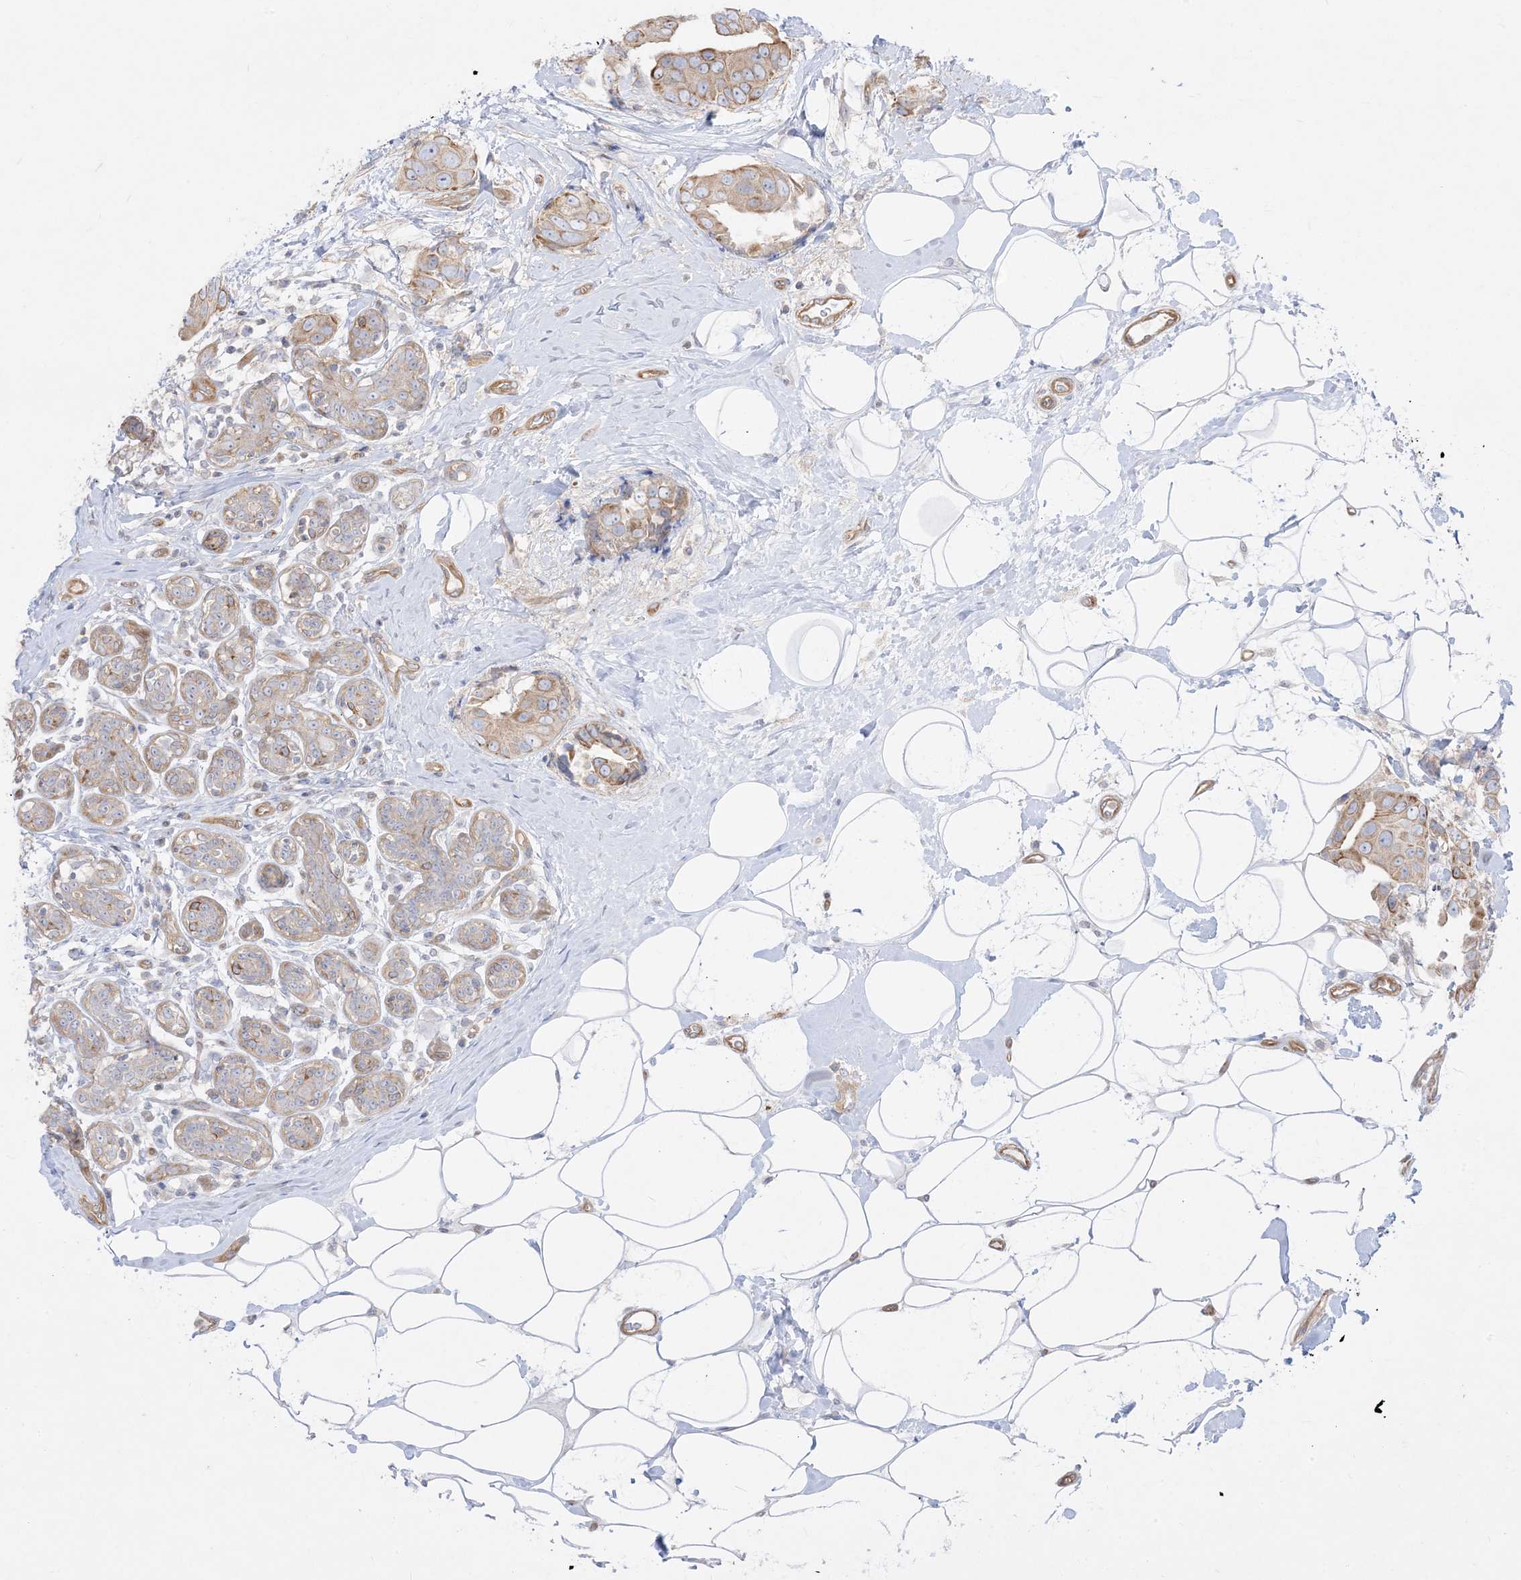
{"staining": {"intensity": "weak", "quantity": "25%-75%", "location": "cytoplasmic/membranous"}, "tissue": "breast cancer", "cell_type": "Tumor cells", "image_type": "cancer", "snomed": [{"axis": "morphology", "description": "Normal tissue, NOS"}, {"axis": "morphology", "description": "Duct carcinoma"}, {"axis": "topography", "description": "Breast"}], "caption": "Immunohistochemical staining of human infiltrating ductal carcinoma (breast) exhibits low levels of weak cytoplasmic/membranous positivity in about 25%-75% of tumor cells.", "gene": "ARHGEF9", "patient": {"sex": "female", "age": 39}}